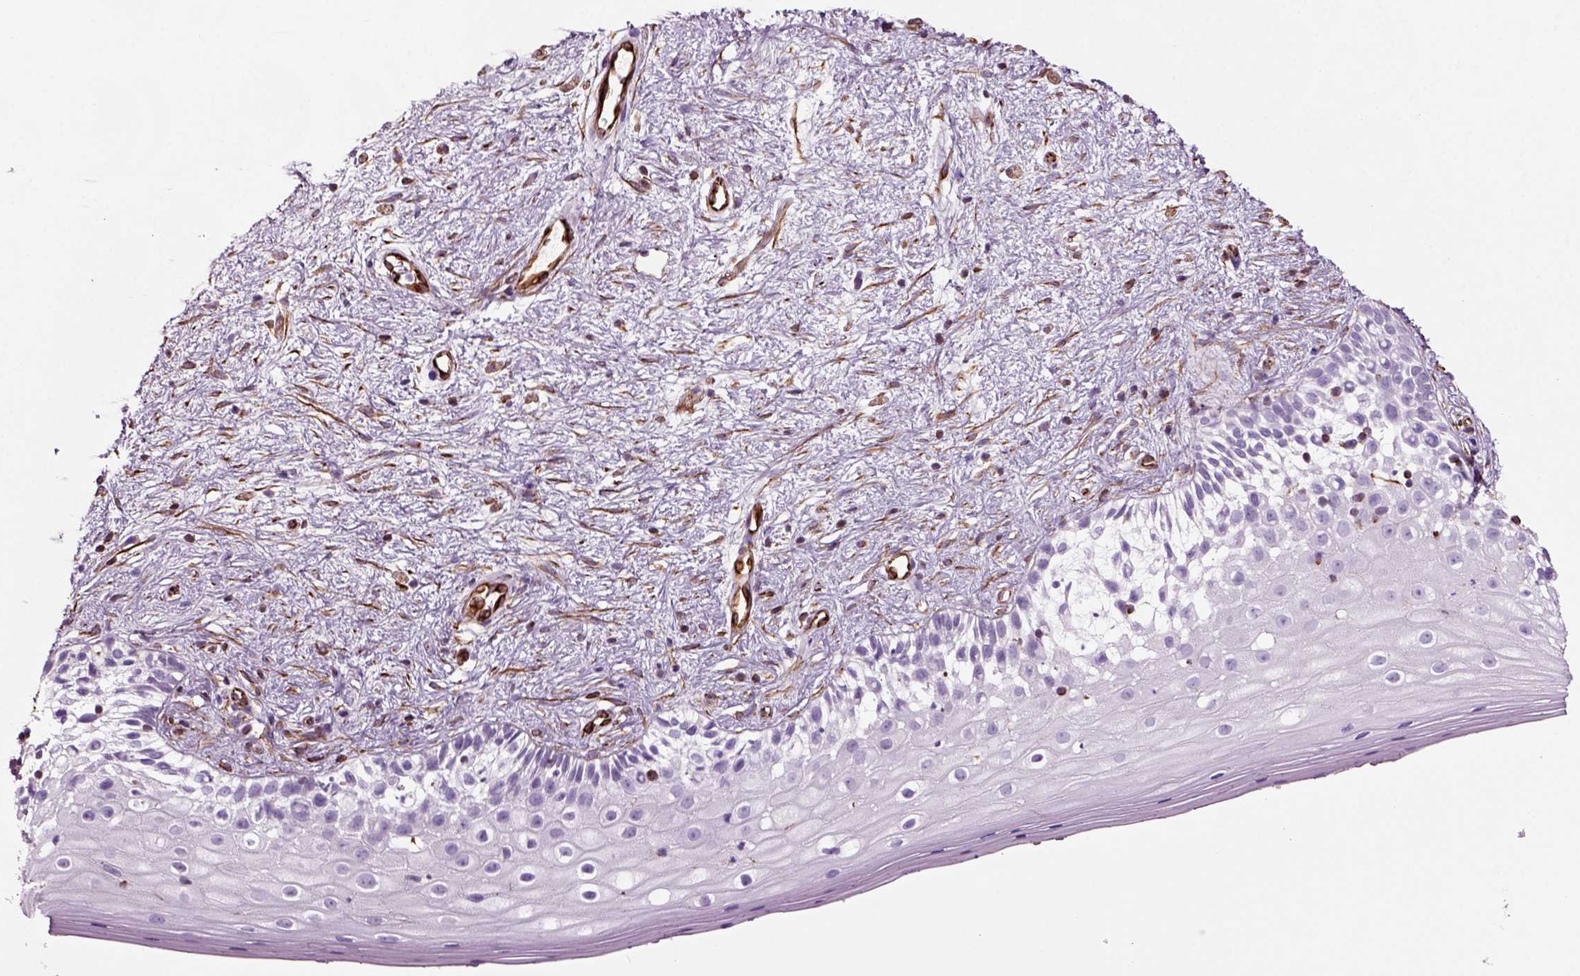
{"staining": {"intensity": "negative", "quantity": "none", "location": "none"}, "tissue": "vagina", "cell_type": "Squamous epithelial cells", "image_type": "normal", "snomed": [{"axis": "morphology", "description": "Normal tissue, NOS"}, {"axis": "topography", "description": "Vagina"}], "caption": "DAB (3,3'-diaminobenzidine) immunohistochemical staining of unremarkable vagina shows no significant positivity in squamous epithelial cells. (DAB (3,3'-diaminobenzidine) IHC with hematoxylin counter stain).", "gene": "ACER3", "patient": {"sex": "female", "age": 47}}